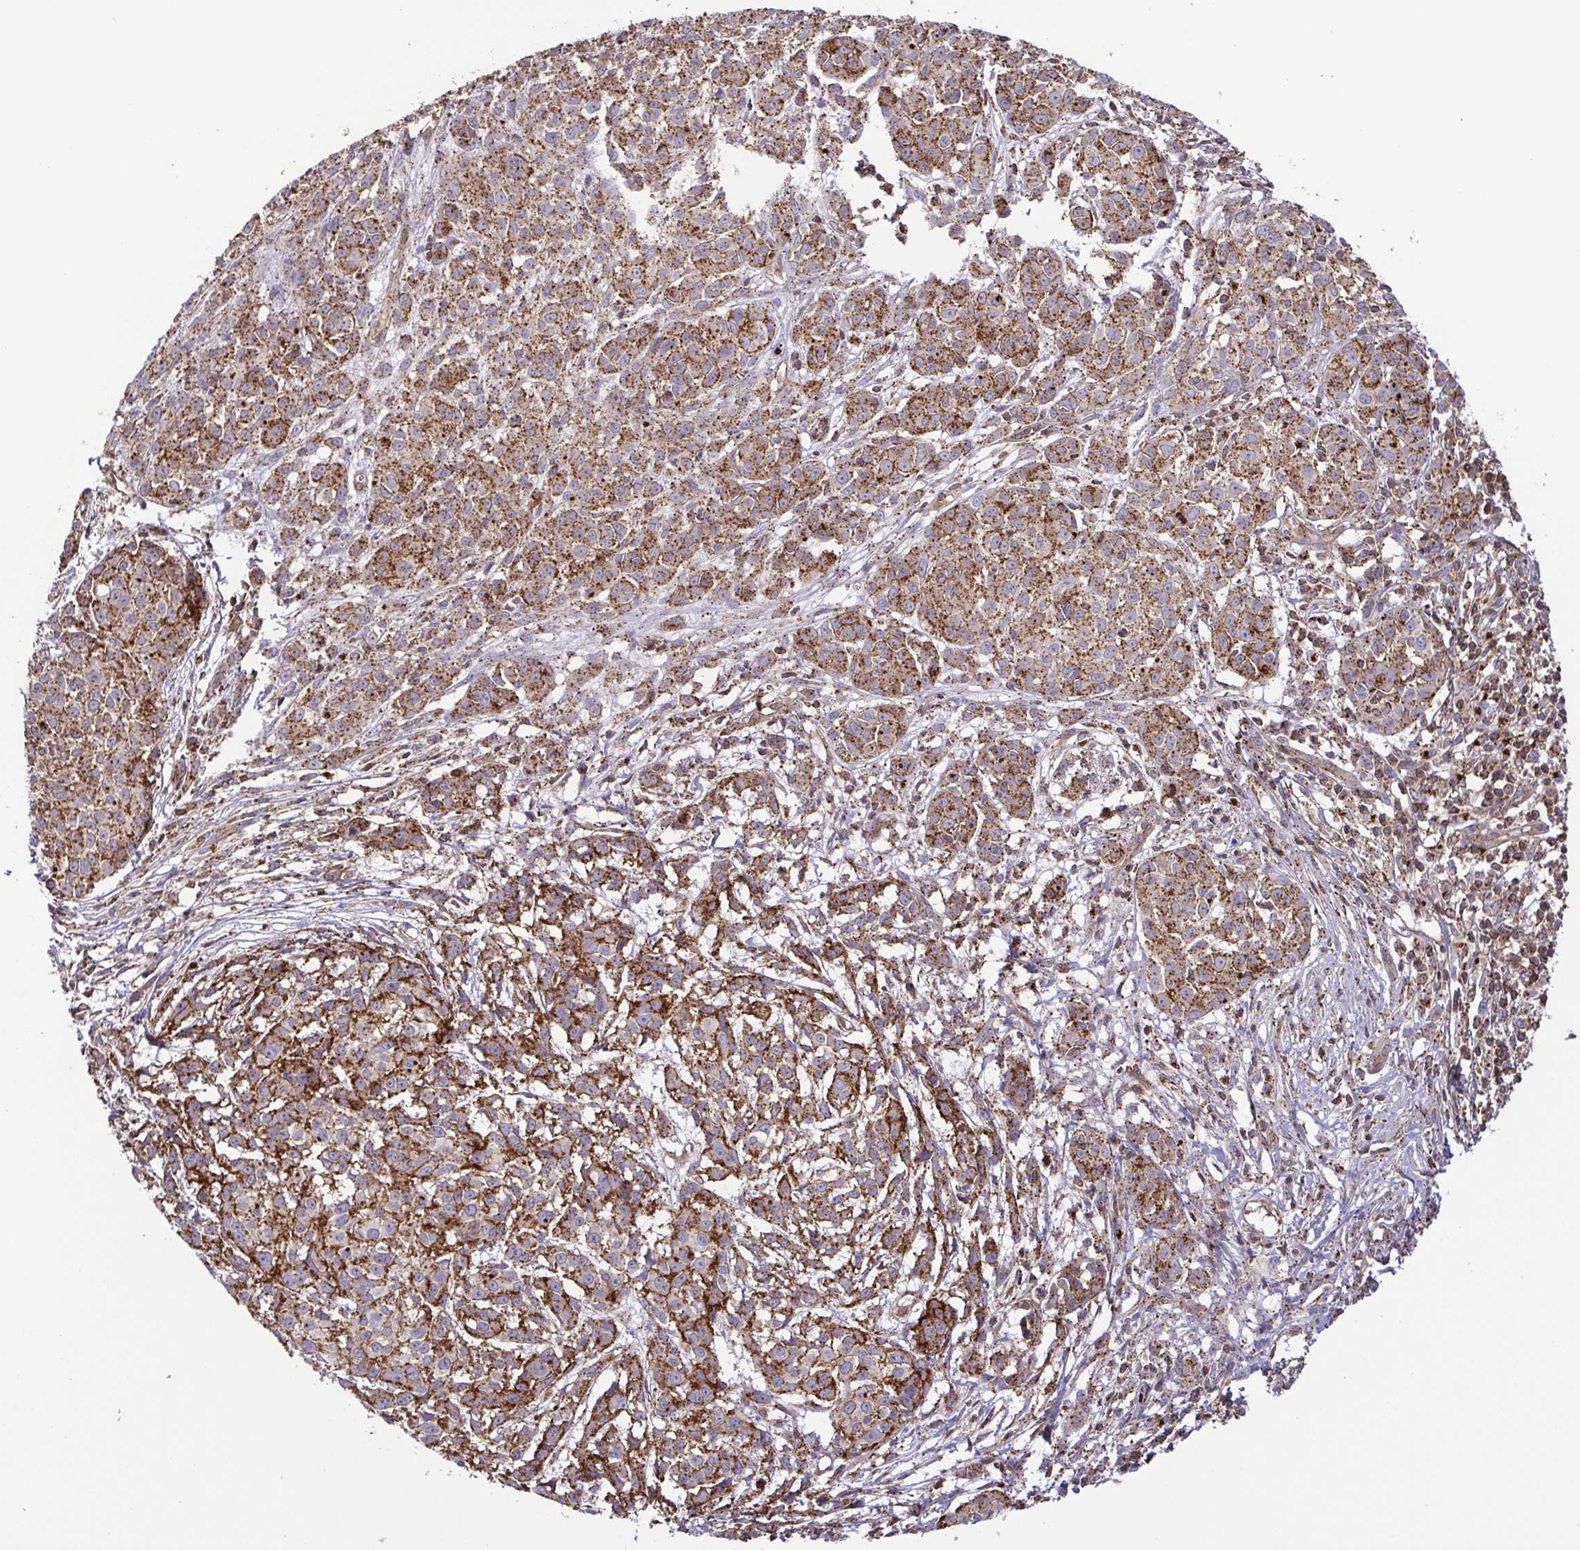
{"staining": {"intensity": "moderate", "quantity": ">75%", "location": "cytoplasmic/membranous"}, "tissue": "melanoma", "cell_type": "Tumor cells", "image_type": "cancer", "snomed": [{"axis": "morphology", "description": "Malignant melanoma, NOS"}, {"axis": "topography", "description": "Skin"}], "caption": "The histopathology image displays a brown stain indicating the presence of a protein in the cytoplasmic/membranous of tumor cells in malignant melanoma.", "gene": "CHMP1B", "patient": {"sex": "male", "age": 48}}